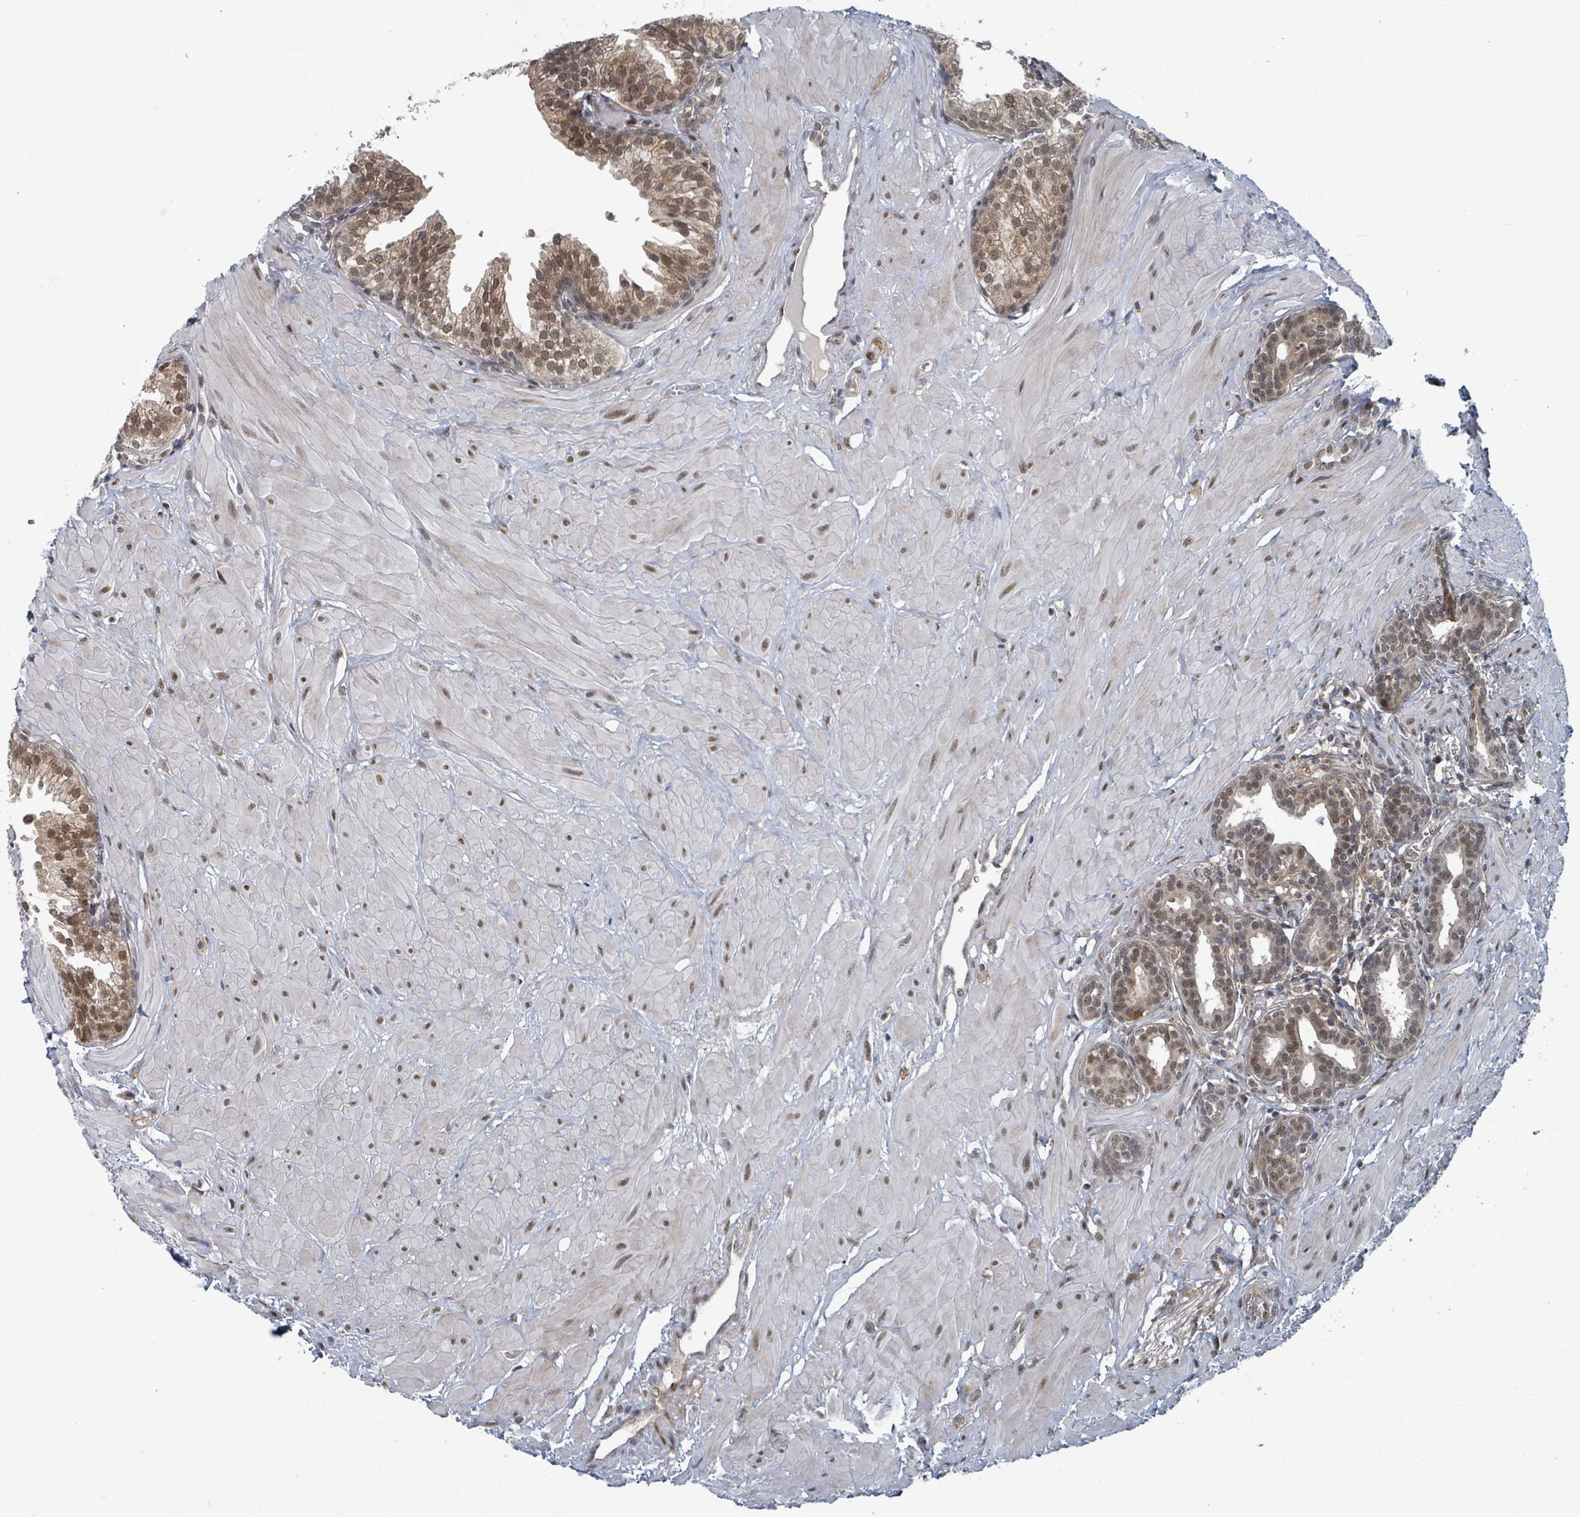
{"staining": {"intensity": "moderate", "quantity": ">75%", "location": "cytoplasmic/membranous,nuclear"}, "tissue": "prostate", "cell_type": "Glandular cells", "image_type": "normal", "snomed": [{"axis": "morphology", "description": "Normal tissue, NOS"}, {"axis": "topography", "description": "Prostate"}, {"axis": "topography", "description": "Peripheral nerve tissue"}], "caption": "Unremarkable prostate demonstrates moderate cytoplasmic/membranous,nuclear staining in approximately >75% of glandular cells, visualized by immunohistochemistry. (Stains: DAB (3,3'-diaminobenzidine) in brown, nuclei in blue, Microscopy: brightfield microscopy at high magnification).", "gene": "GTF3C1", "patient": {"sex": "male", "age": 55}}